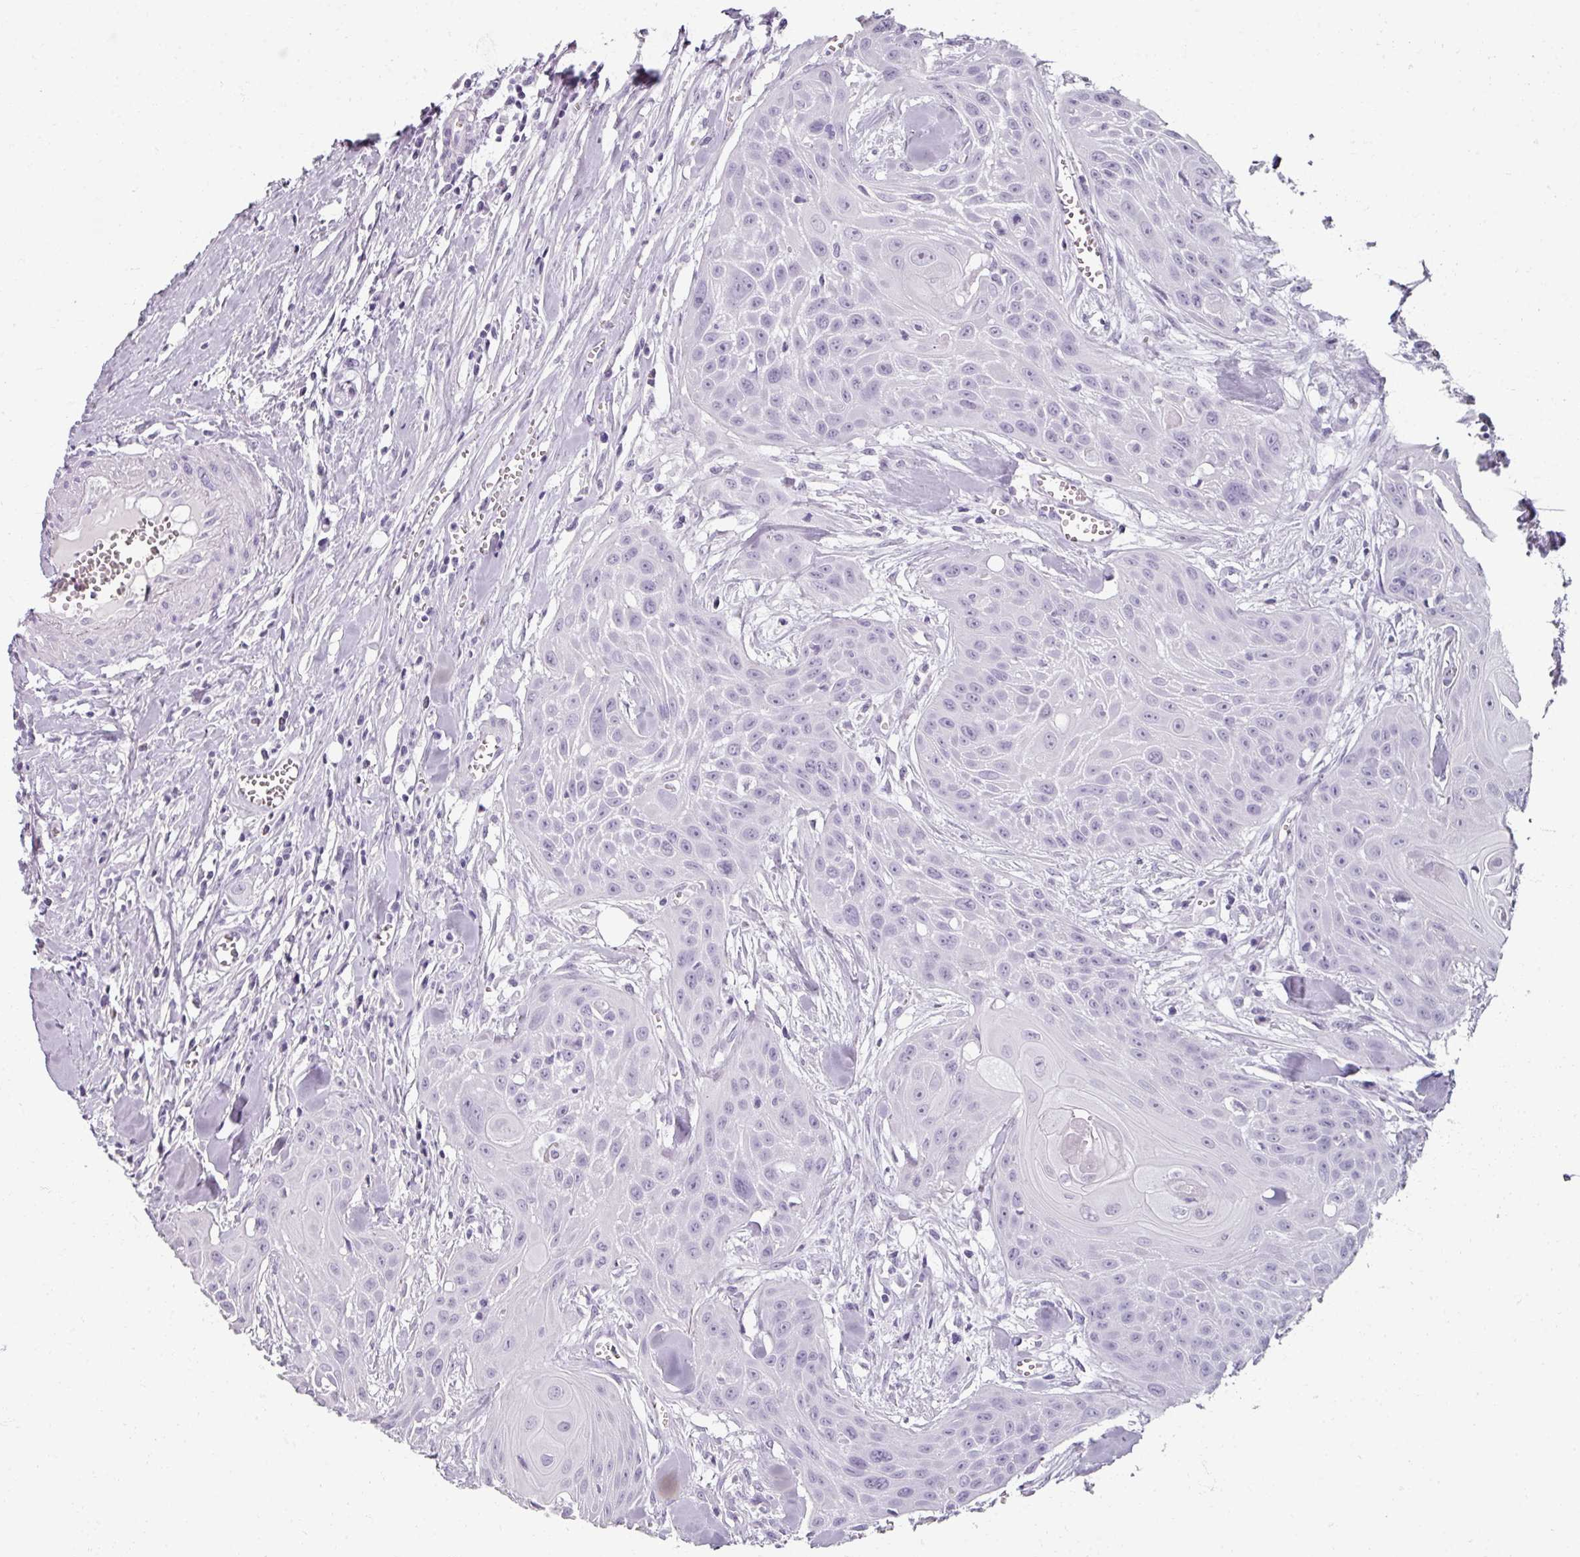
{"staining": {"intensity": "negative", "quantity": "none", "location": "none"}, "tissue": "head and neck cancer", "cell_type": "Tumor cells", "image_type": "cancer", "snomed": [{"axis": "morphology", "description": "Squamous cell carcinoma, NOS"}, {"axis": "topography", "description": "Lymph node"}, {"axis": "topography", "description": "Salivary gland"}, {"axis": "topography", "description": "Head-Neck"}], "caption": "There is no significant staining in tumor cells of squamous cell carcinoma (head and neck).", "gene": "REG3G", "patient": {"sex": "female", "age": 74}}